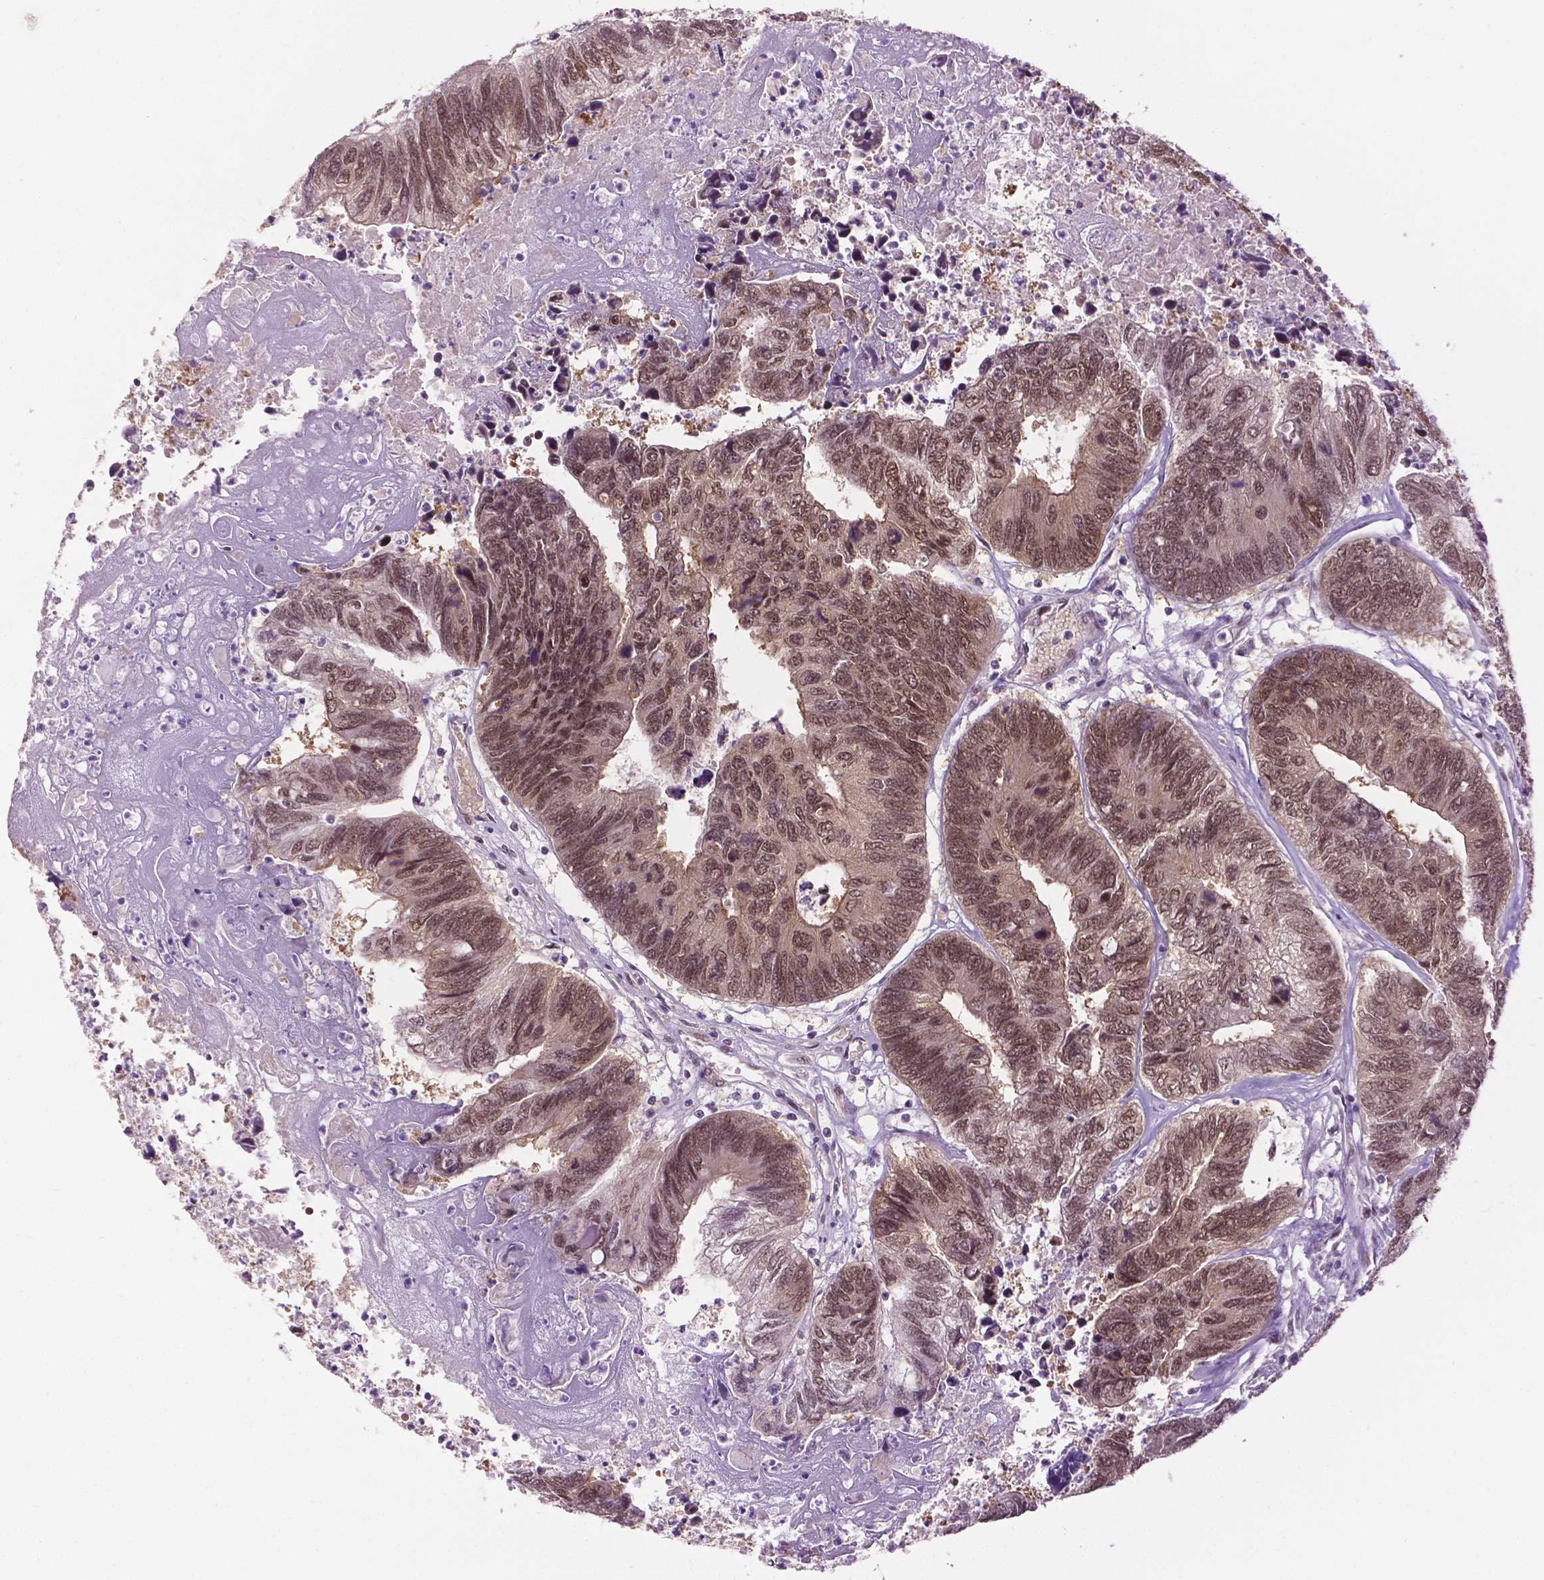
{"staining": {"intensity": "moderate", "quantity": ">75%", "location": "cytoplasmic/membranous,nuclear"}, "tissue": "colorectal cancer", "cell_type": "Tumor cells", "image_type": "cancer", "snomed": [{"axis": "morphology", "description": "Adenocarcinoma, NOS"}, {"axis": "topography", "description": "Colon"}], "caption": "Human colorectal adenocarcinoma stained with a protein marker demonstrates moderate staining in tumor cells.", "gene": "UBQLN4", "patient": {"sex": "female", "age": 67}}